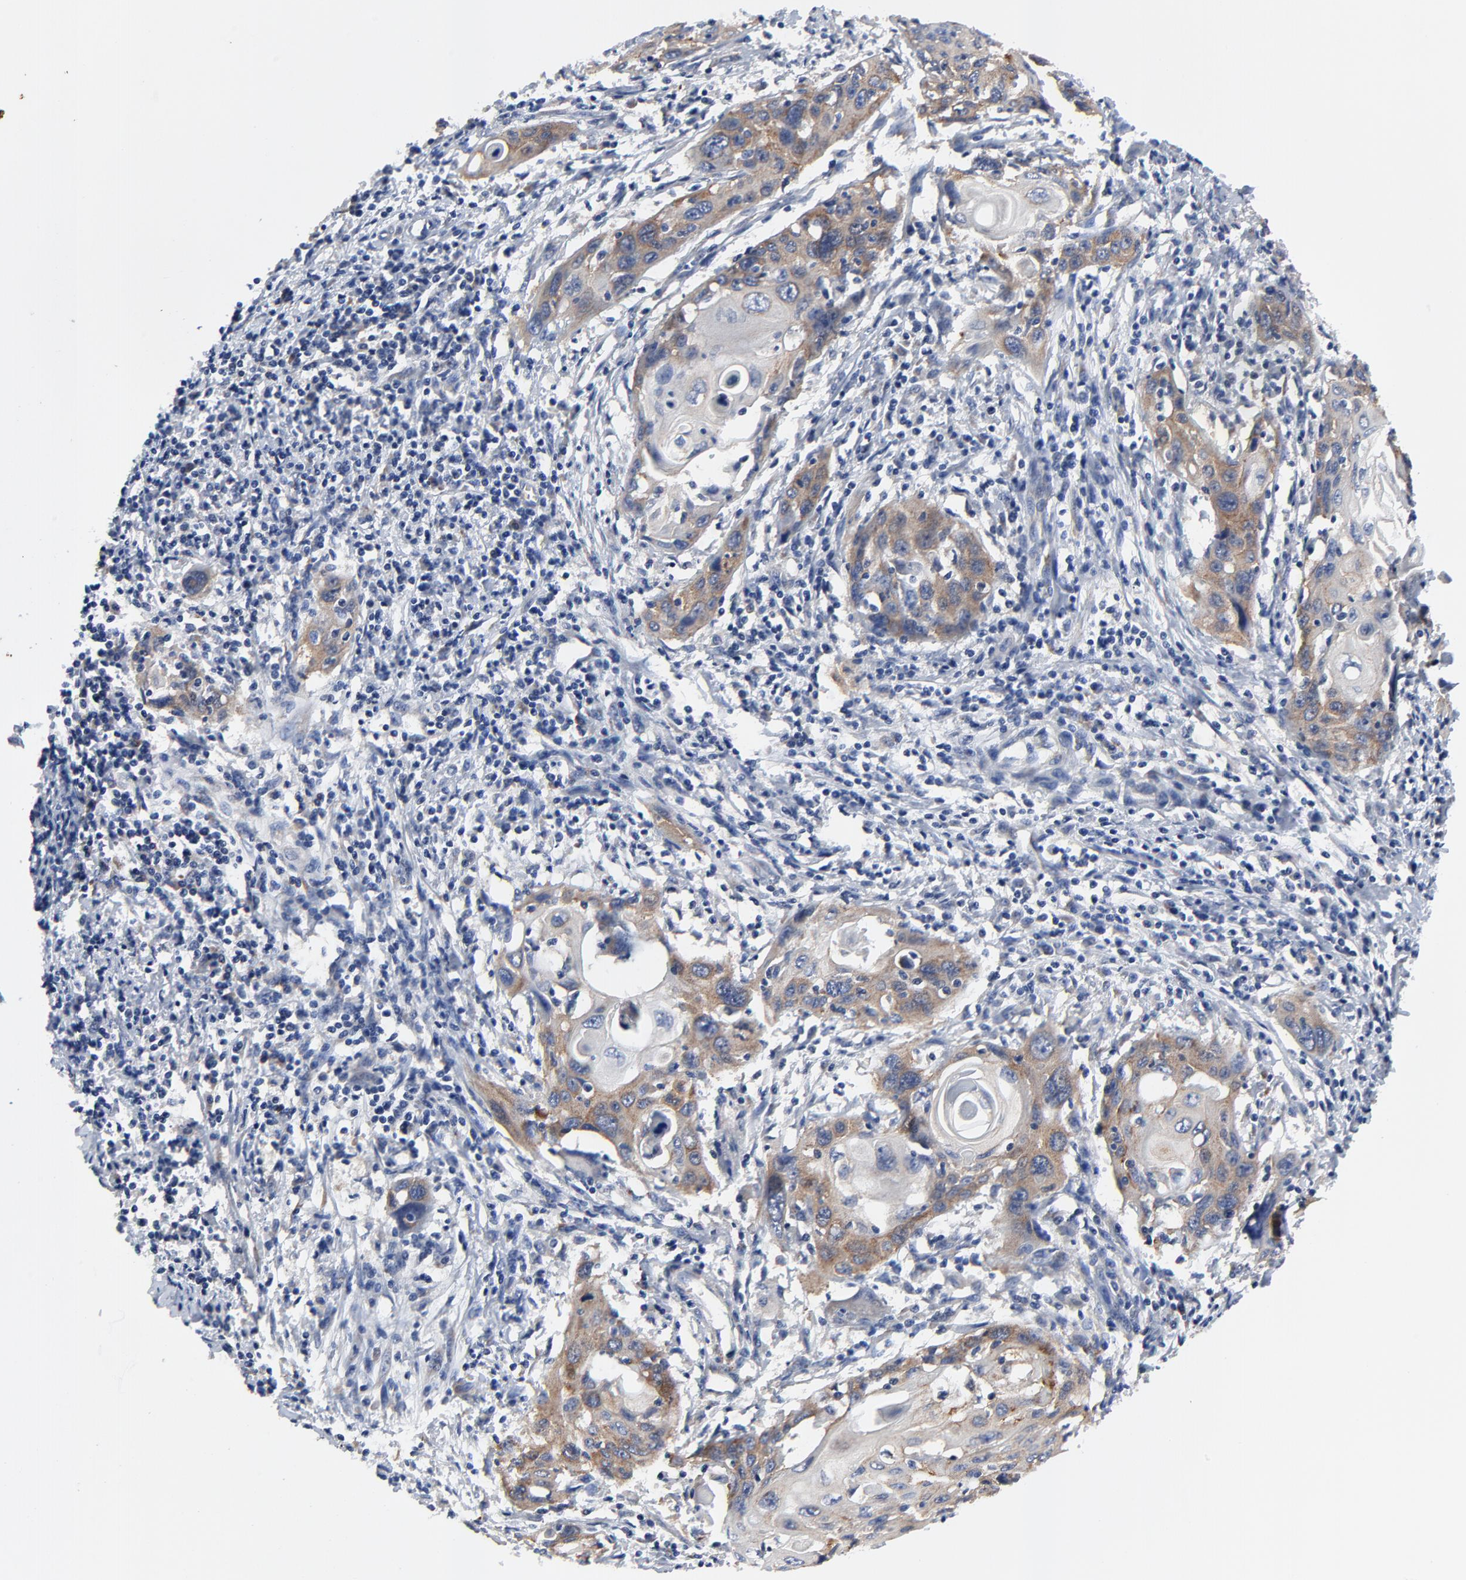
{"staining": {"intensity": "moderate", "quantity": ">75%", "location": "cytoplasmic/membranous"}, "tissue": "cervical cancer", "cell_type": "Tumor cells", "image_type": "cancer", "snomed": [{"axis": "morphology", "description": "Squamous cell carcinoma, NOS"}, {"axis": "topography", "description": "Cervix"}], "caption": "Brown immunohistochemical staining in squamous cell carcinoma (cervical) exhibits moderate cytoplasmic/membranous expression in approximately >75% of tumor cells.", "gene": "VAV2", "patient": {"sex": "female", "age": 54}}